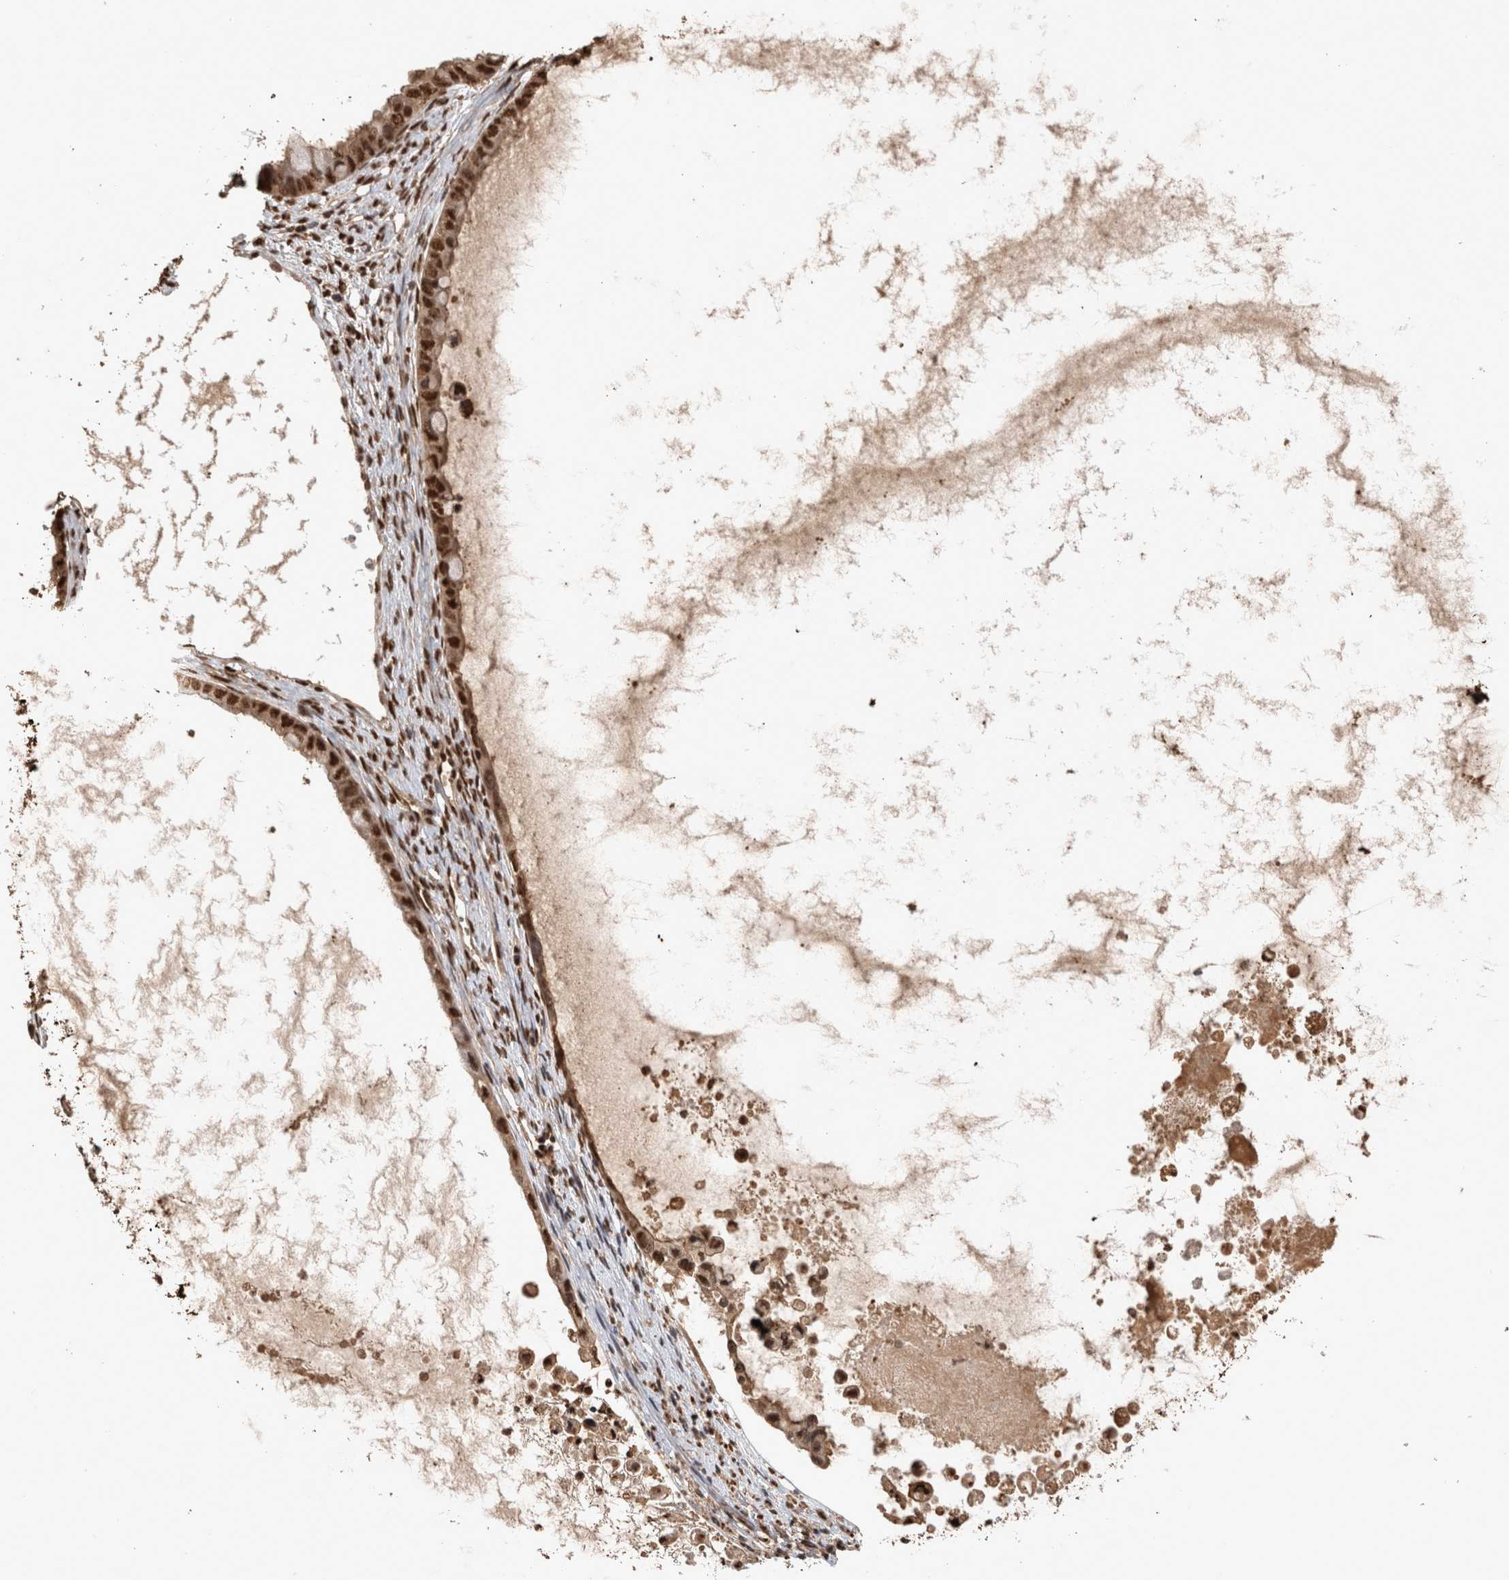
{"staining": {"intensity": "strong", "quantity": ">75%", "location": "nuclear"}, "tissue": "ovarian cancer", "cell_type": "Tumor cells", "image_type": "cancer", "snomed": [{"axis": "morphology", "description": "Cystadenocarcinoma, mucinous, NOS"}, {"axis": "topography", "description": "Ovary"}], "caption": "Ovarian cancer stained with a protein marker reveals strong staining in tumor cells.", "gene": "RAD50", "patient": {"sex": "female", "age": 80}}